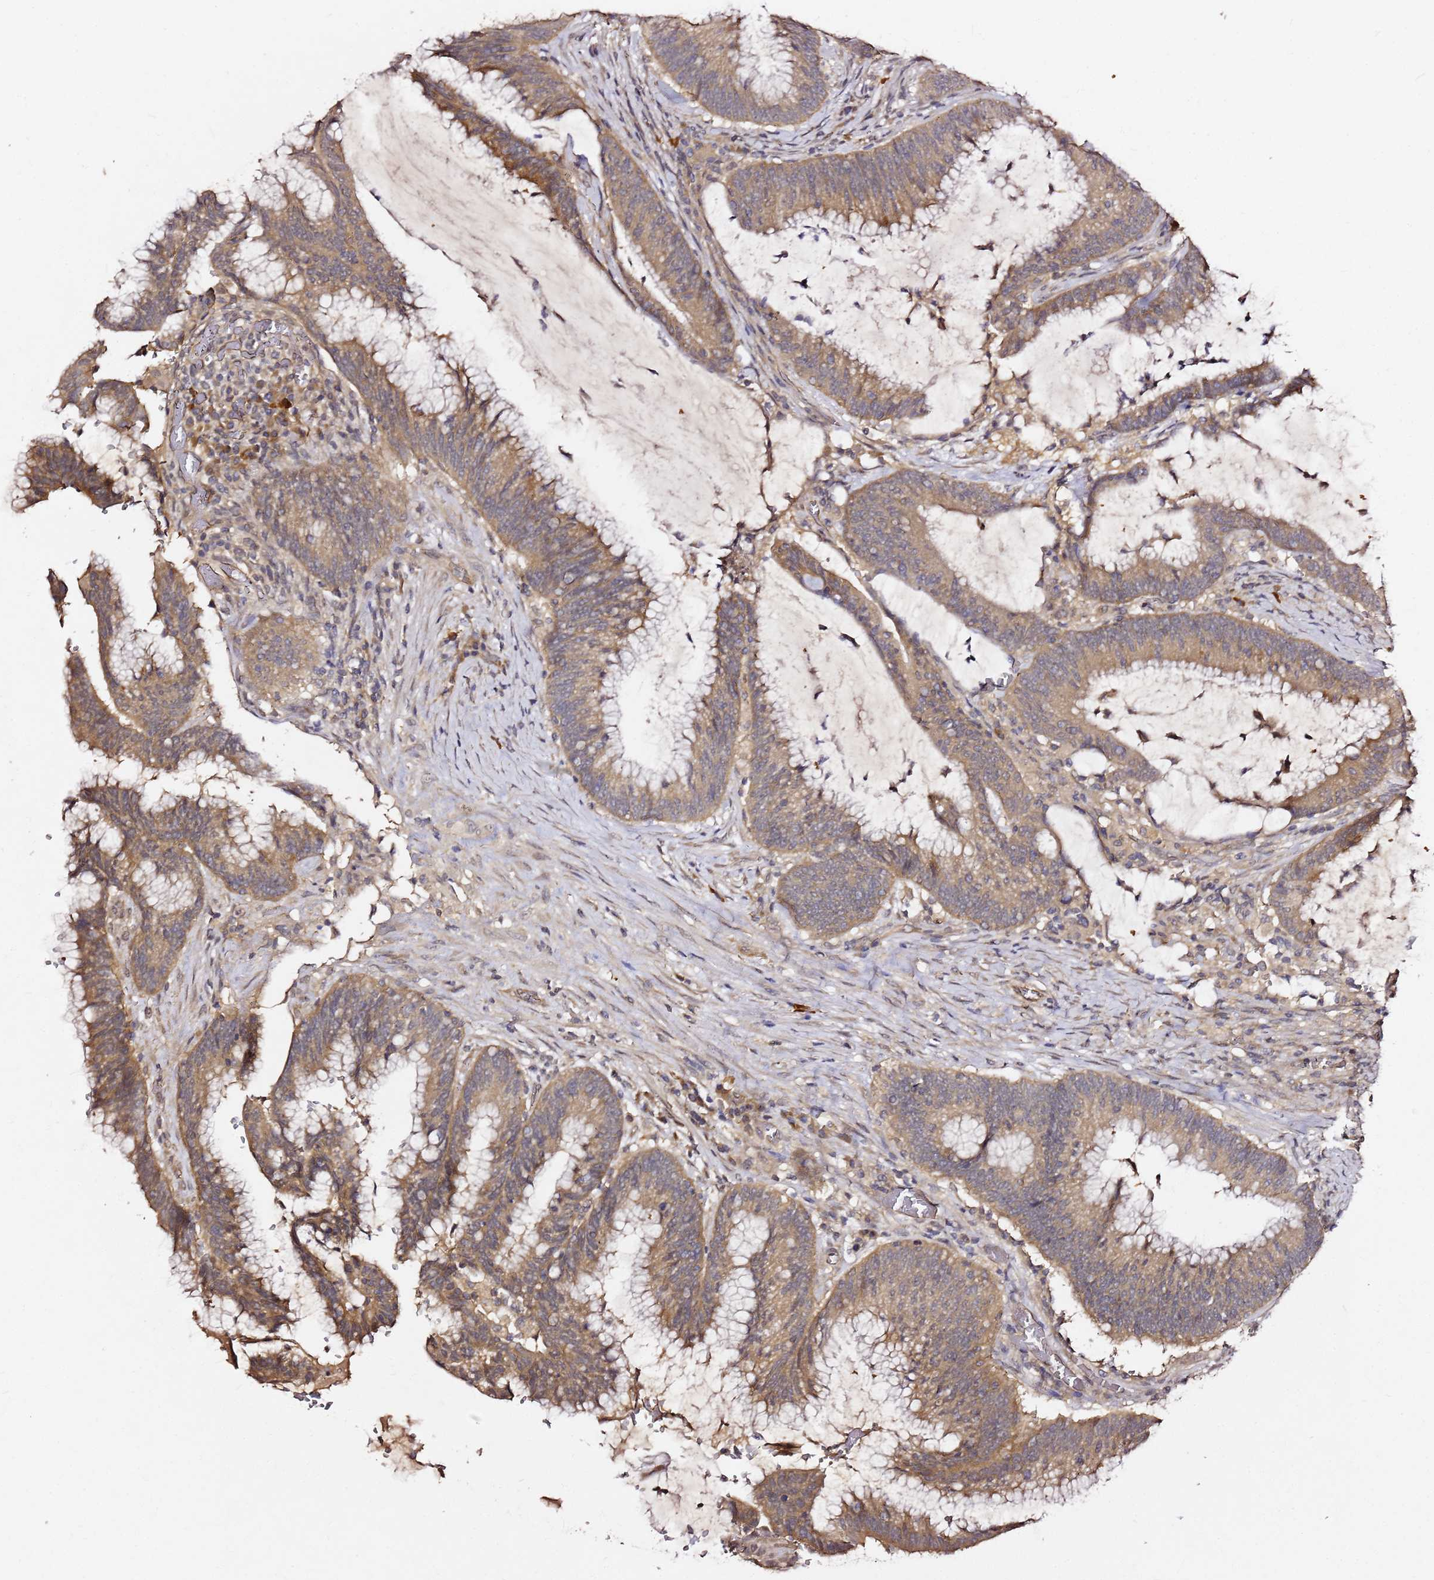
{"staining": {"intensity": "moderate", "quantity": ">75%", "location": "cytoplasmic/membranous"}, "tissue": "colorectal cancer", "cell_type": "Tumor cells", "image_type": "cancer", "snomed": [{"axis": "morphology", "description": "Adenocarcinoma, NOS"}, {"axis": "topography", "description": "Rectum"}], "caption": "Protein positivity by immunohistochemistry (IHC) displays moderate cytoplasmic/membranous staining in about >75% of tumor cells in adenocarcinoma (colorectal).", "gene": "C6orf136", "patient": {"sex": "female", "age": 77}}